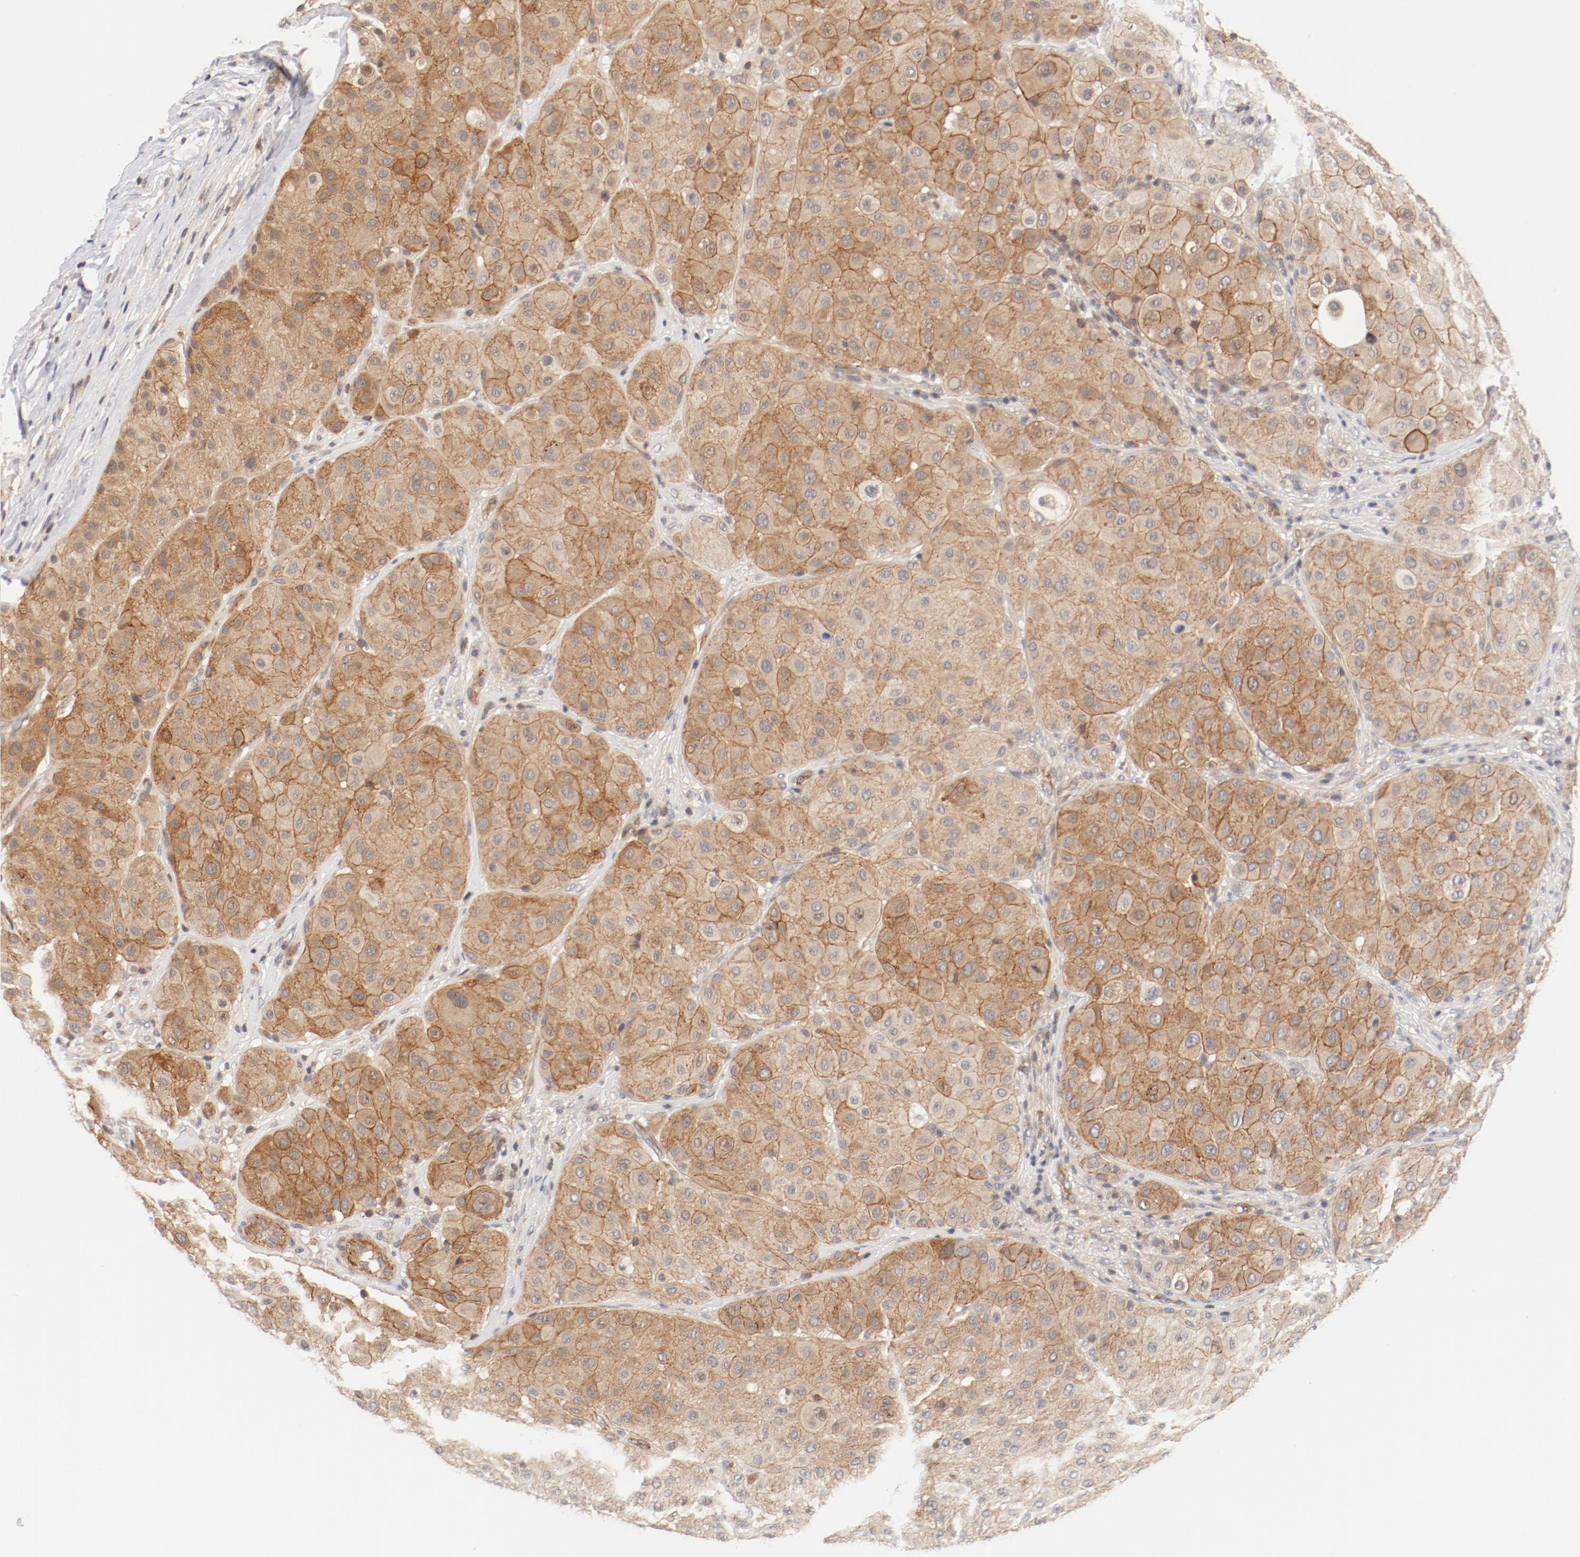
{"staining": {"intensity": "strong", "quantity": ">75%", "location": "cytoplasmic/membranous"}, "tissue": "melanoma", "cell_type": "Tumor cells", "image_type": "cancer", "snomed": [{"axis": "morphology", "description": "Normal tissue, NOS"}, {"axis": "morphology", "description": "Malignant melanoma, Metastatic site"}, {"axis": "topography", "description": "Skin"}], "caption": "Protein expression analysis of malignant melanoma (metastatic site) shows strong cytoplasmic/membranous positivity in about >75% of tumor cells.", "gene": "ZNF267", "patient": {"sex": "male", "age": 41}}